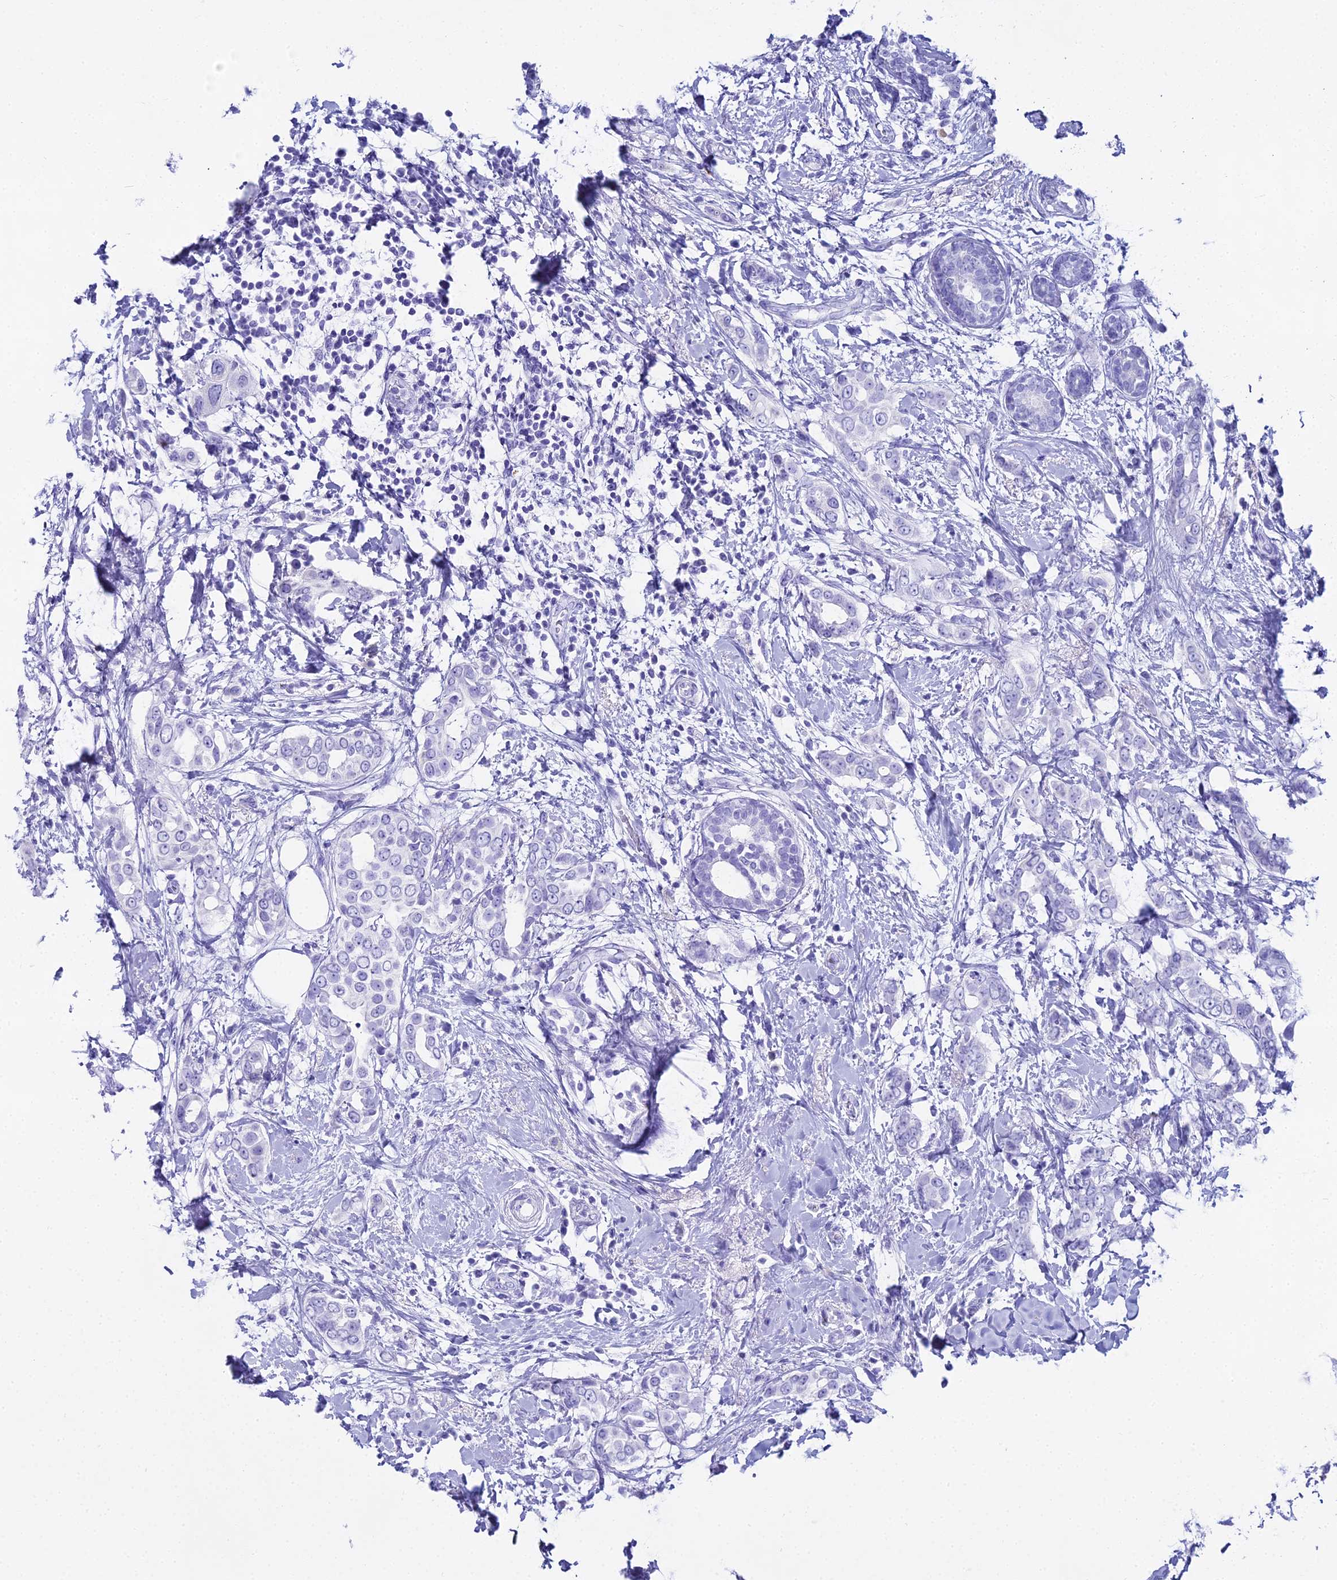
{"staining": {"intensity": "negative", "quantity": "none", "location": "none"}, "tissue": "breast cancer", "cell_type": "Tumor cells", "image_type": "cancer", "snomed": [{"axis": "morphology", "description": "Lobular carcinoma"}, {"axis": "topography", "description": "Breast"}], "caption": "The image displays no staining of tumor cells in breast cancer.", "gene": "CGB2", "patient": {"sex": "female", "age": 51}}